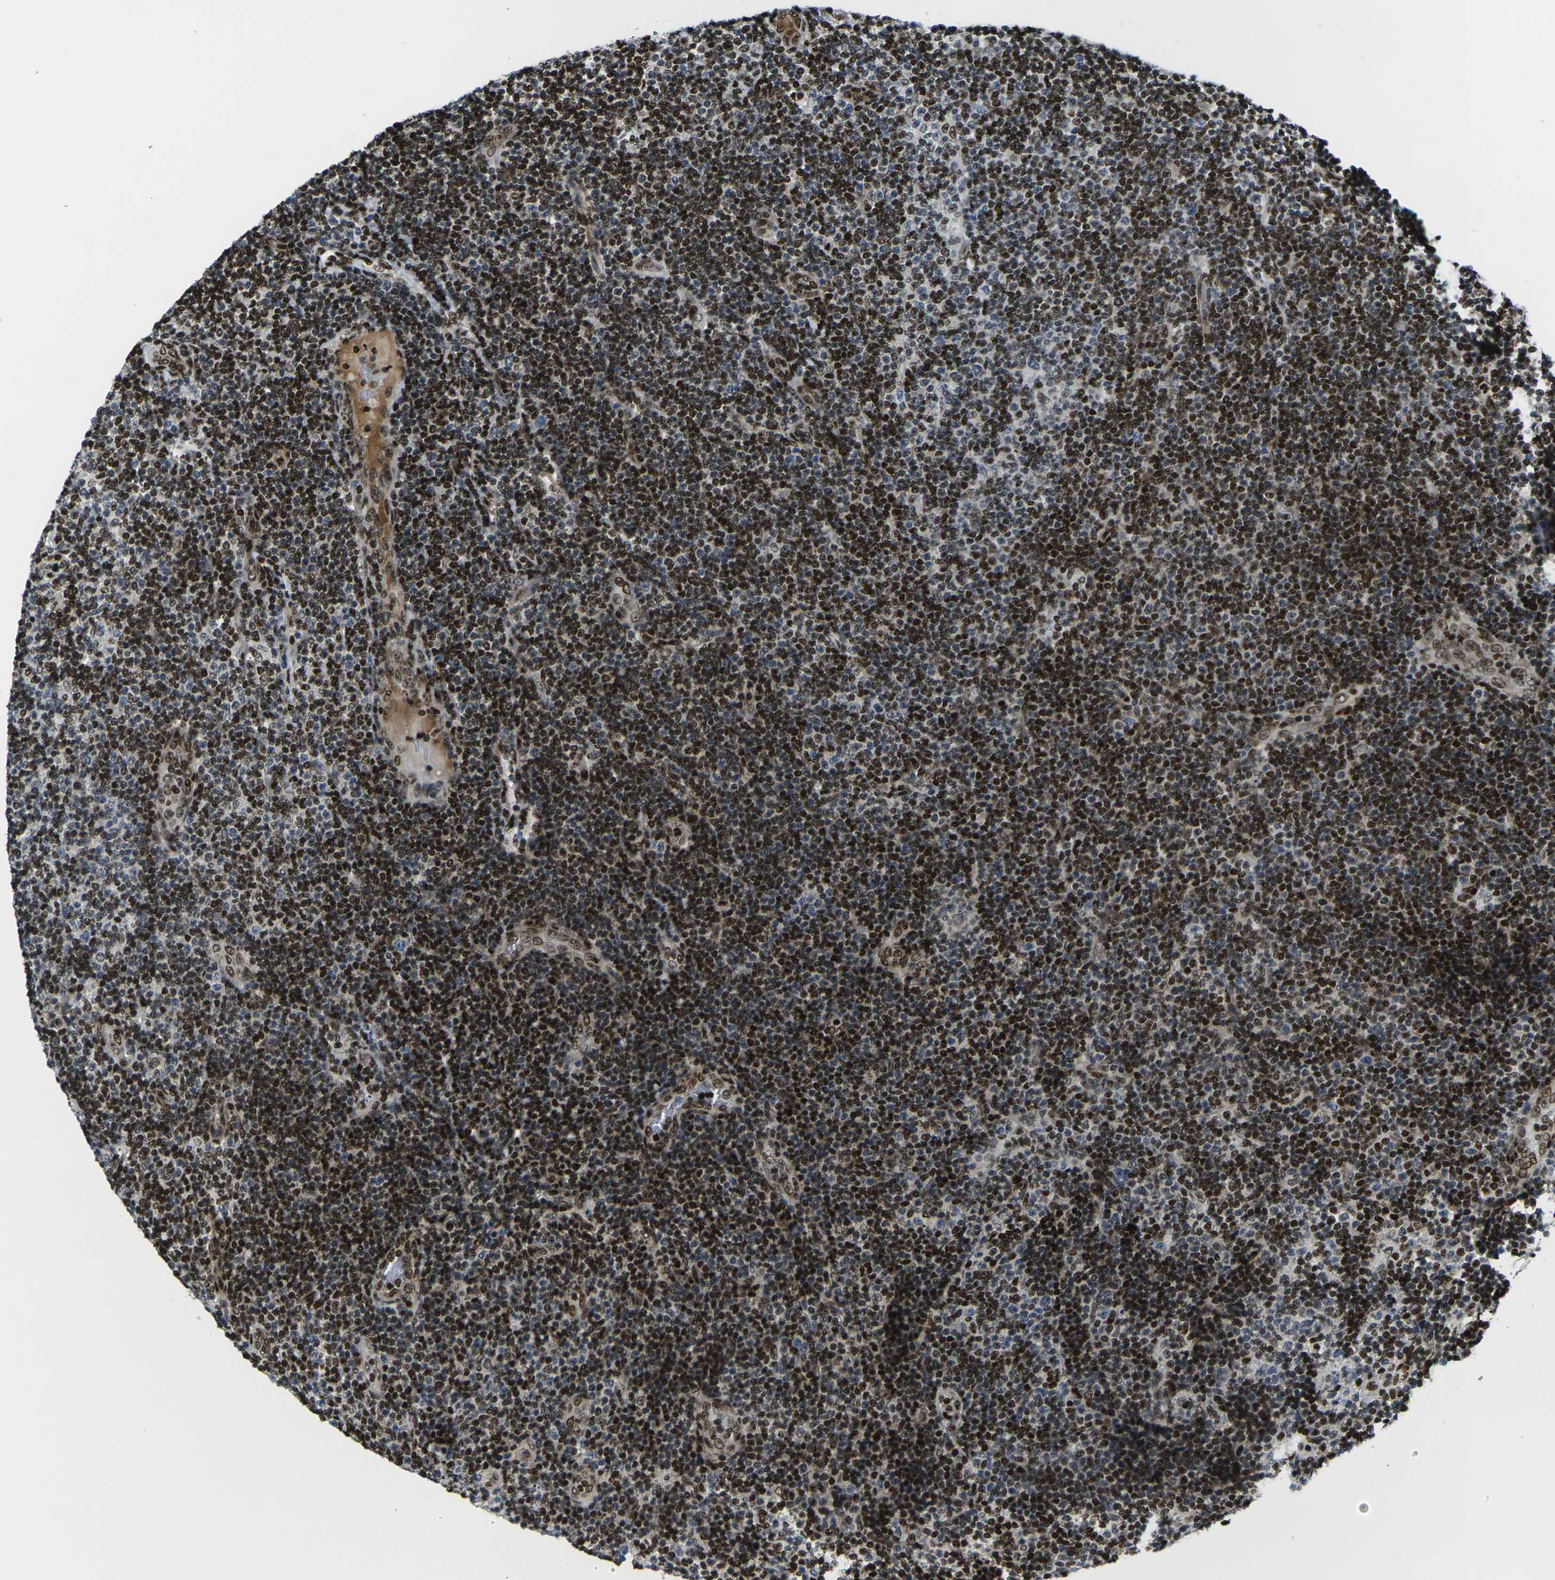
{"staining": {"intensity": "strong", "quantity": ">75%", "location": "nuclear"}, "tissue": "lymphoma", "cell_type": "Tumor cells", "image_type": "cancer", "snomed": [{"axis": "morphology", "description": "Malignant lymphoma, non-Hodgkin's type, Low grade"}, {"axis": "topography", "description": "Lymph node"}], "caption": "A high-resolution histopathology image shows immunohistochemistry (IHC) staining of malignant lymphoma, non-Hodgkin's type (low-grade), which shows strong nuclear positivity in approximately >75% of tumor cells. The protein of interest is stained brown, and the nuclei are stained in blue (DAB IHC with brightfield microscopy, high magnification).", "gene": "H1-10", "patient": {"sex": "male", "age": 83}}